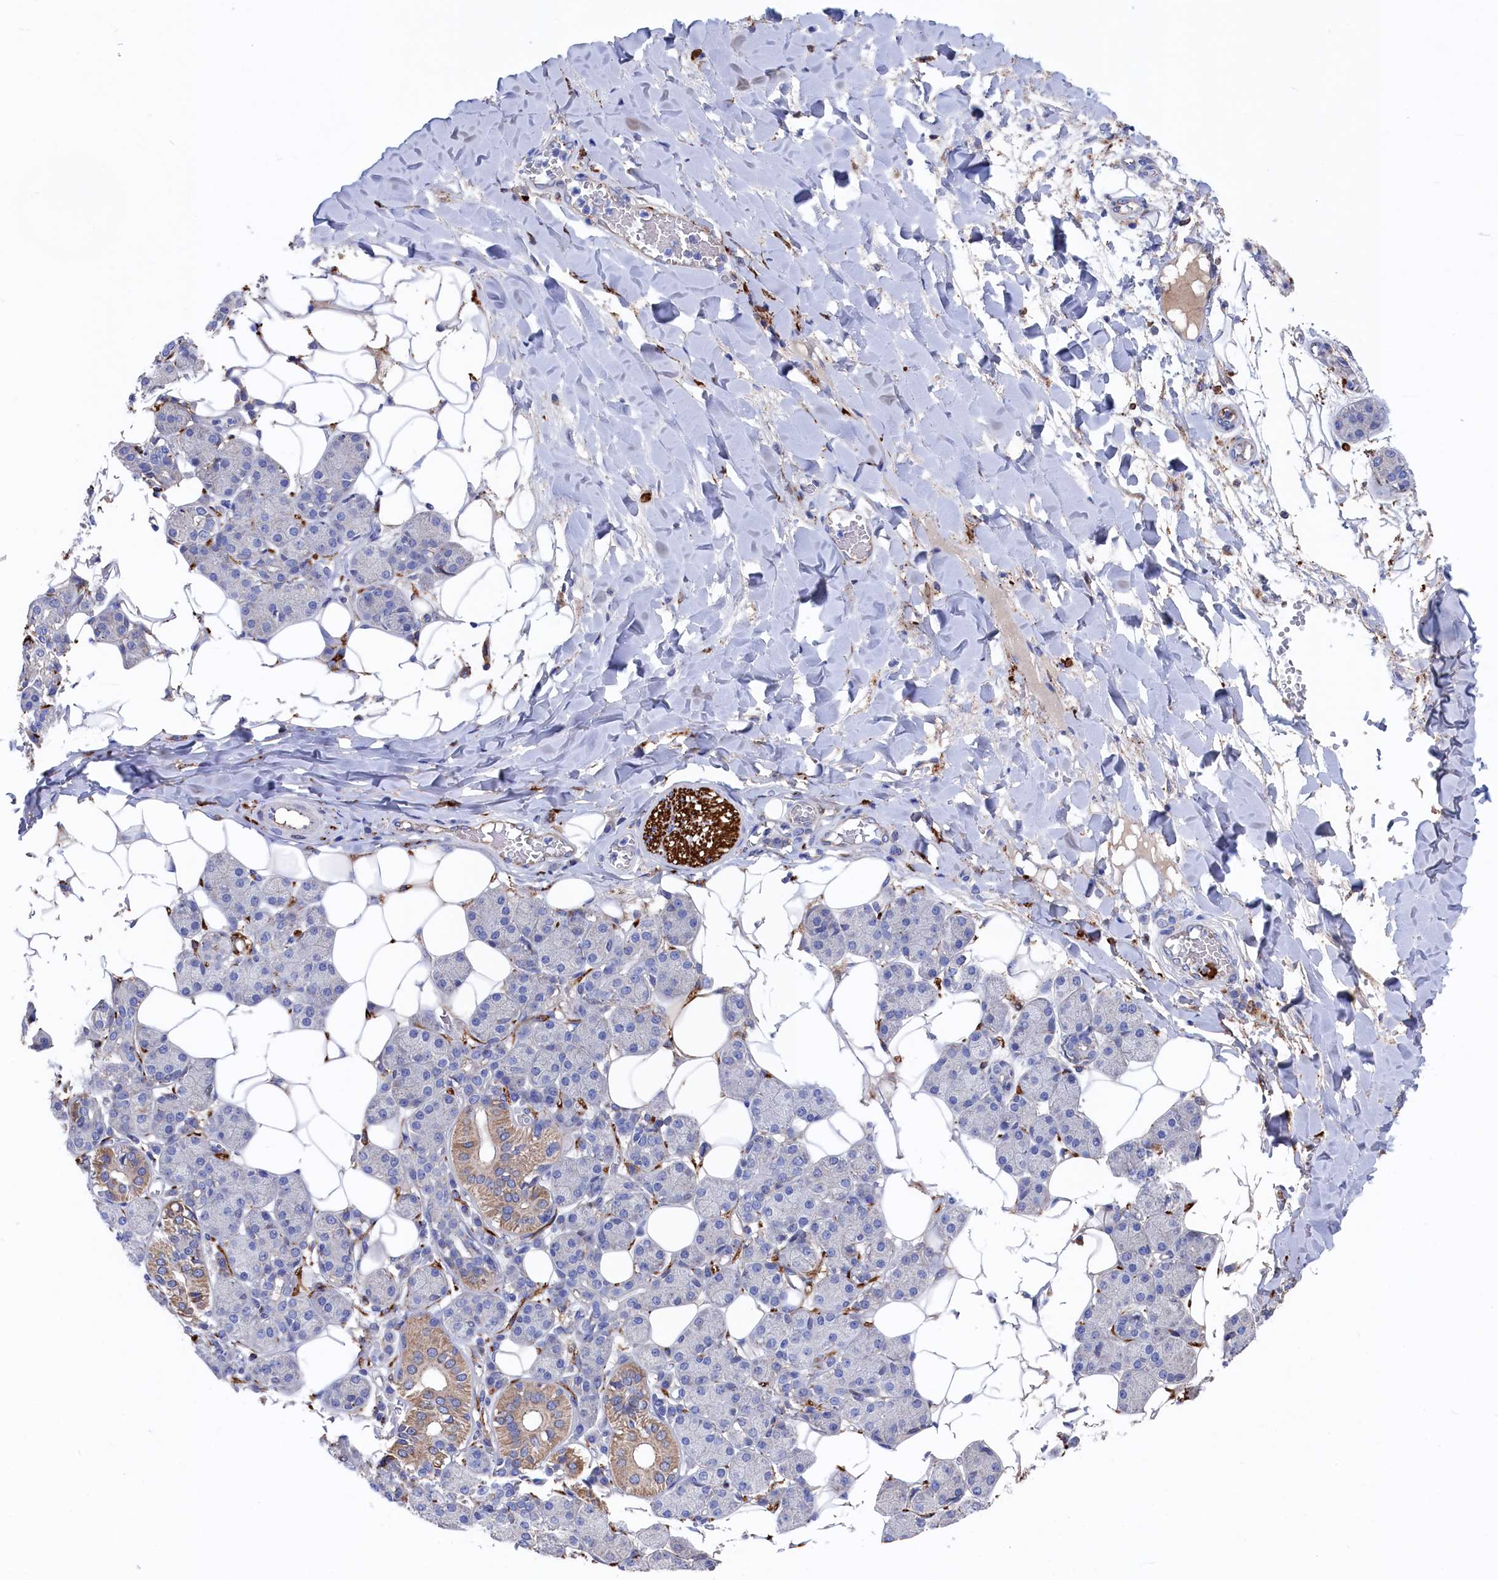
{"staining": {"intensity": "moderate", "quantity": "<25%", "location": "cytoplasmic/membranous"}, "tissue": "salivary gland", "cell_type": "Glandular cells", "image_type": "normal", "snomed": [{"axis": "morphology", "description": "Normal tissue, NOS"}, {"axis": "topography", "description": "Salivary gland"}], "caption": "Immunohistochemical staining of normal human salivary gland reveals <25% levels of moderate cytoplasmic/membranous protein staining in about <25% of glandular cells. (DAB (3,3'-diaminobenzidine) = brown stain, brightfield microscopy at high magnification).", "gene": "C12orf73", "patient": {"sex": "female", "age": 33}}